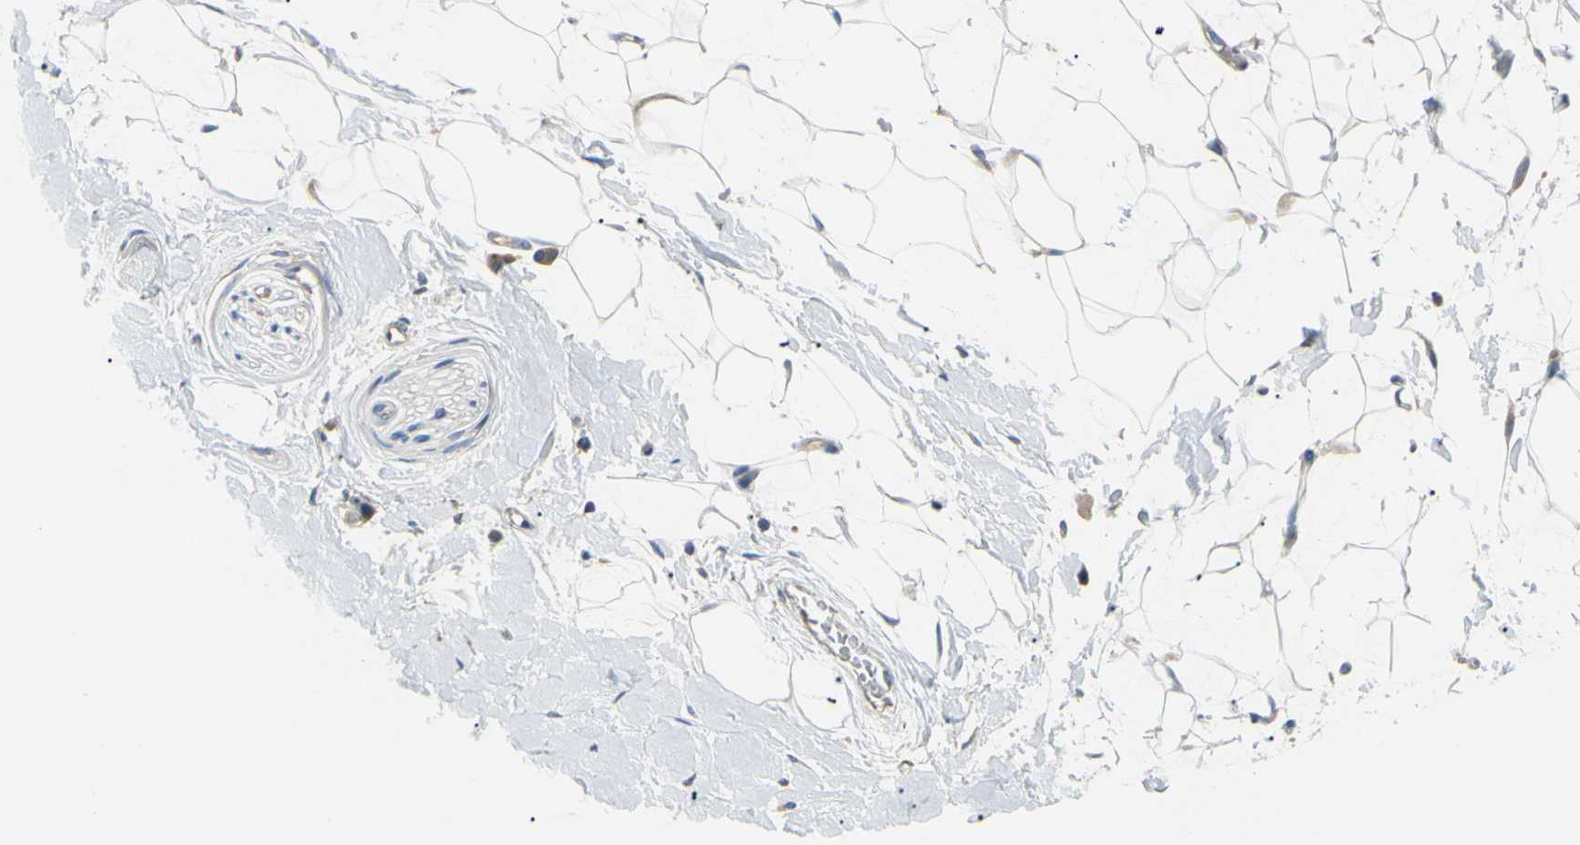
{"staining": {"intensity": "negative", "quantity": "none", "location": "none"}, "tissue": "adipose tissue", "cell_type": "Adipocytes", "image_type": "normal", "snomed": [{"axis": "morphology", "description": "Normal tissue, NOS"}, {"axis": "topography", "description": "Soft tissue"}], "caption": "IHC photomicrograph of benign adipose tissue: human adipose tissue stained with DAB shows no significant protein expression in adipocytes.", "gene": "TMEM59L", "patient": {"sex": "male", "age": 72}}